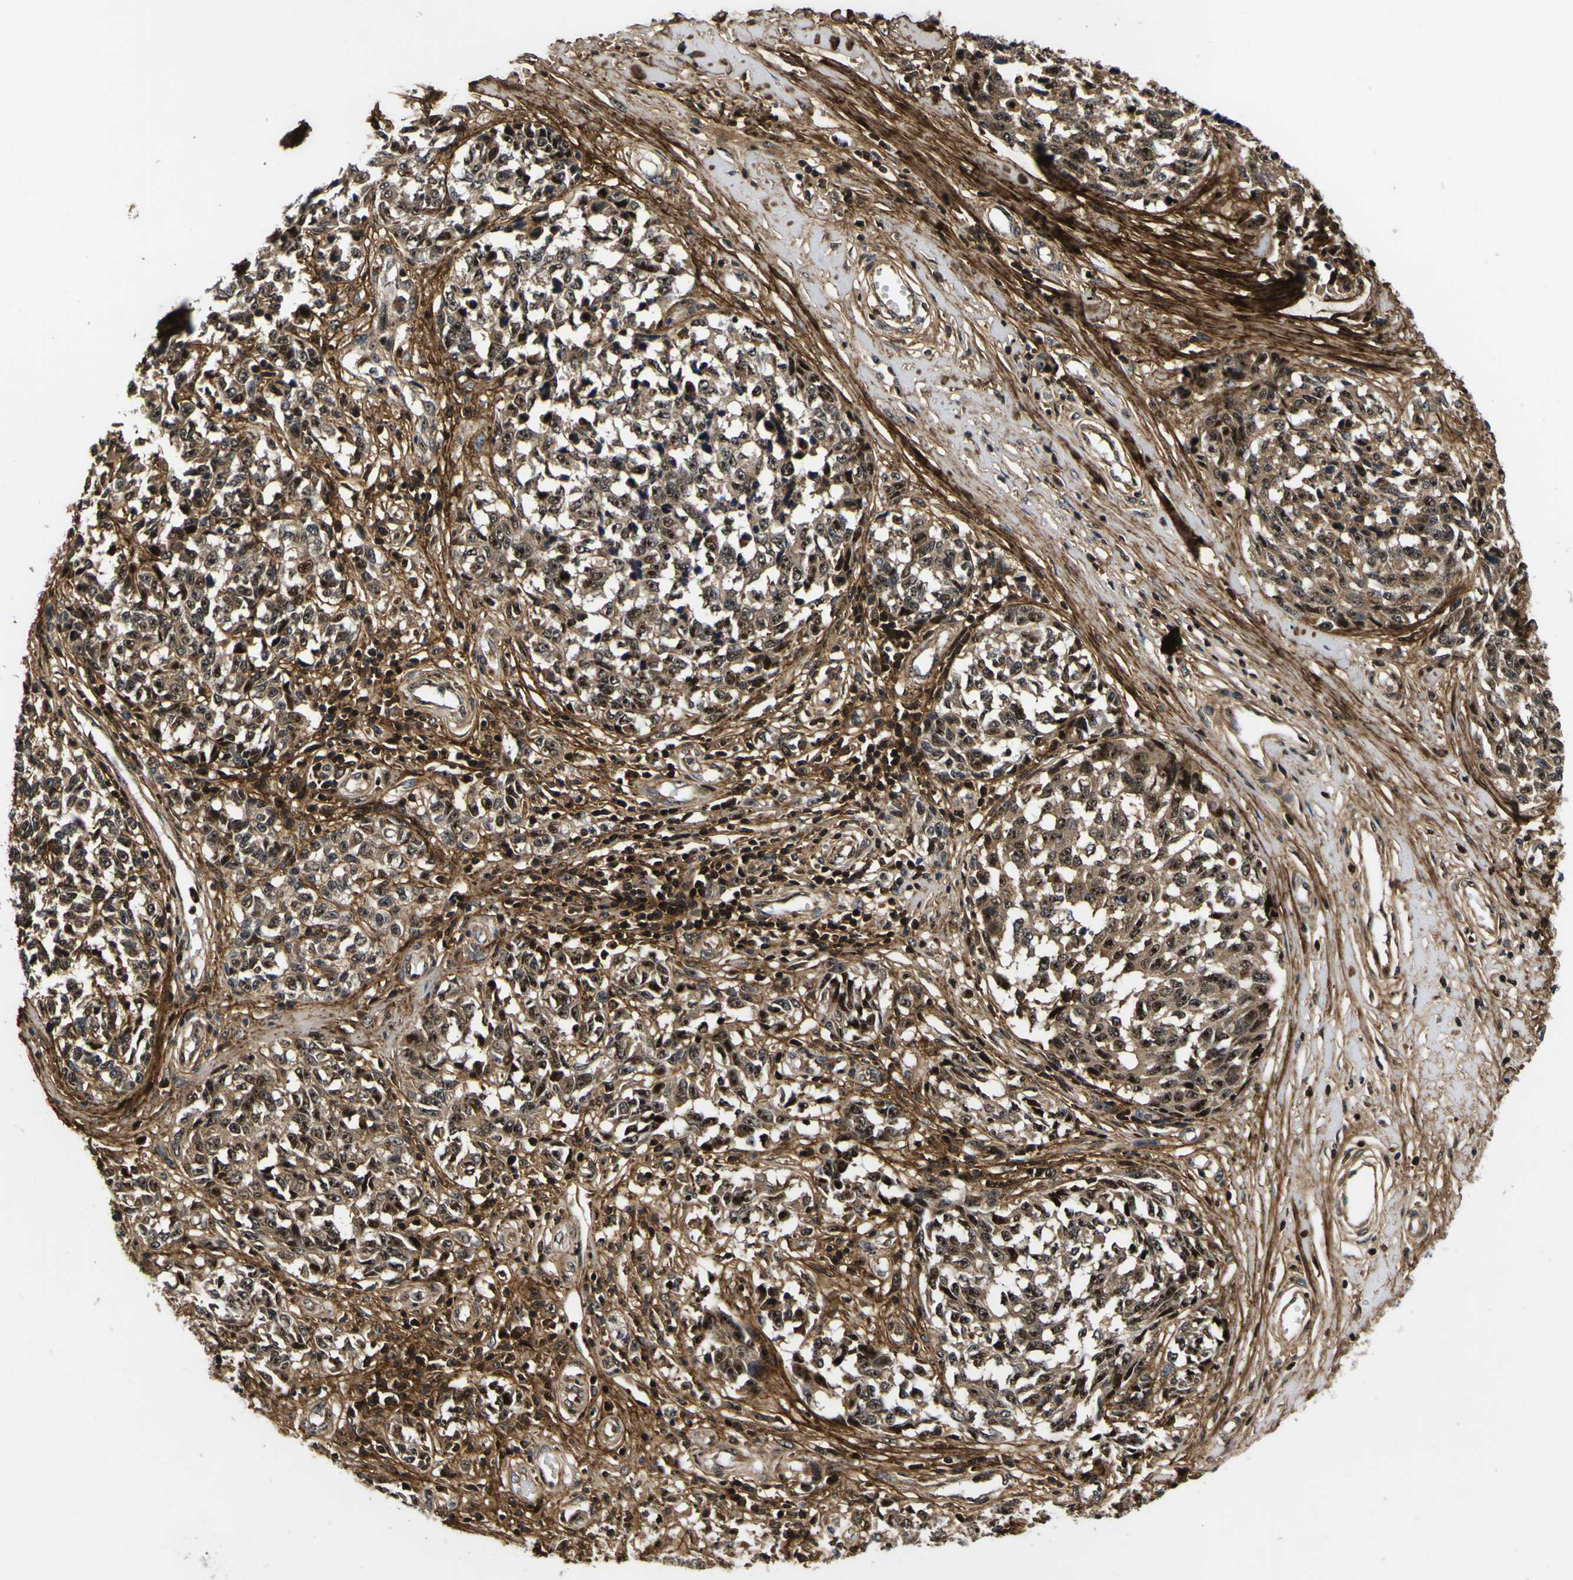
{"staining": {"intensity": "moderate", "quantity": ">75%", "location": "cytoplasmic/membranous,nuclear"}, "tissue": "melanoma", "cell_type": "Tumor cells", "image_type": "cancer", "snomed": [{"axis": "morphology", "description": "Malignant melanoma, NOS"}, {"axis": "topography", "description": "Skin"}], "caption": "Human malignant melanoma stained for a protein (brown) reveals moderate cytoplasmic/membranous and nuclear positive expression in about >75% of tumor cells.", "gene": "LRP4", "patient": {"sex": "female", "age": 64}}